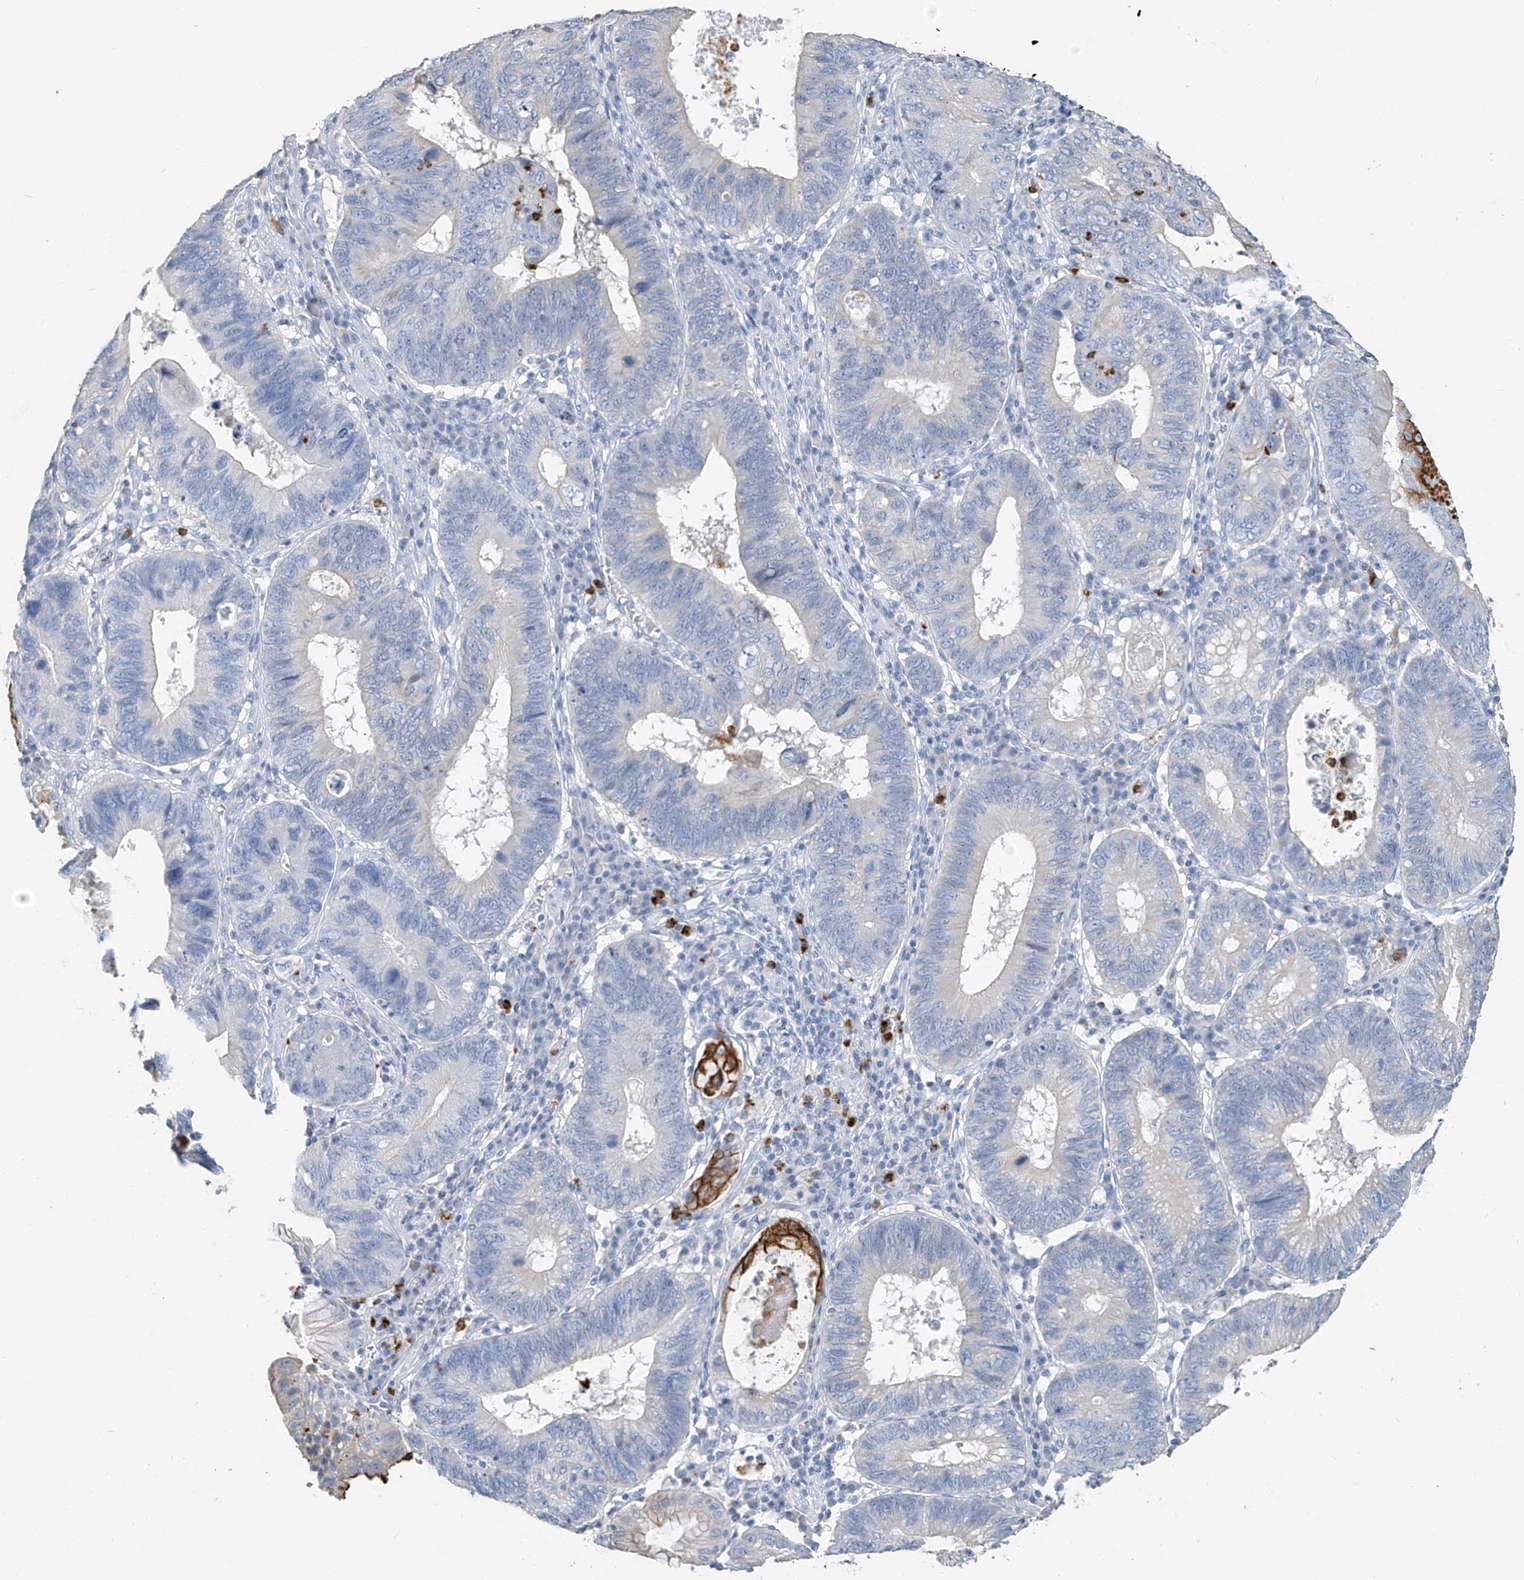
{"staining": {"intensity": "strong", "quantity": "<25%", "location": "cytoplasmic/membranous"}, "tissue": "stomach cancer", "cell_type": "Tumor cells", "image_type": "cancer", "snomed": [{"axis": "morphology", "description": "Adenocarcinoma, NOS"}, {"axis": "topography", "description": "Stomach"}], "caption": "This is an image of immunohistochemistry (IHC) staining of adenocarcinoma (stomach), which shows strong expression in the cytoplasmic/membranous of tumor cells.", "gene": "PAFAH1B3", "patient": {"sex": "male", "age": 59}}